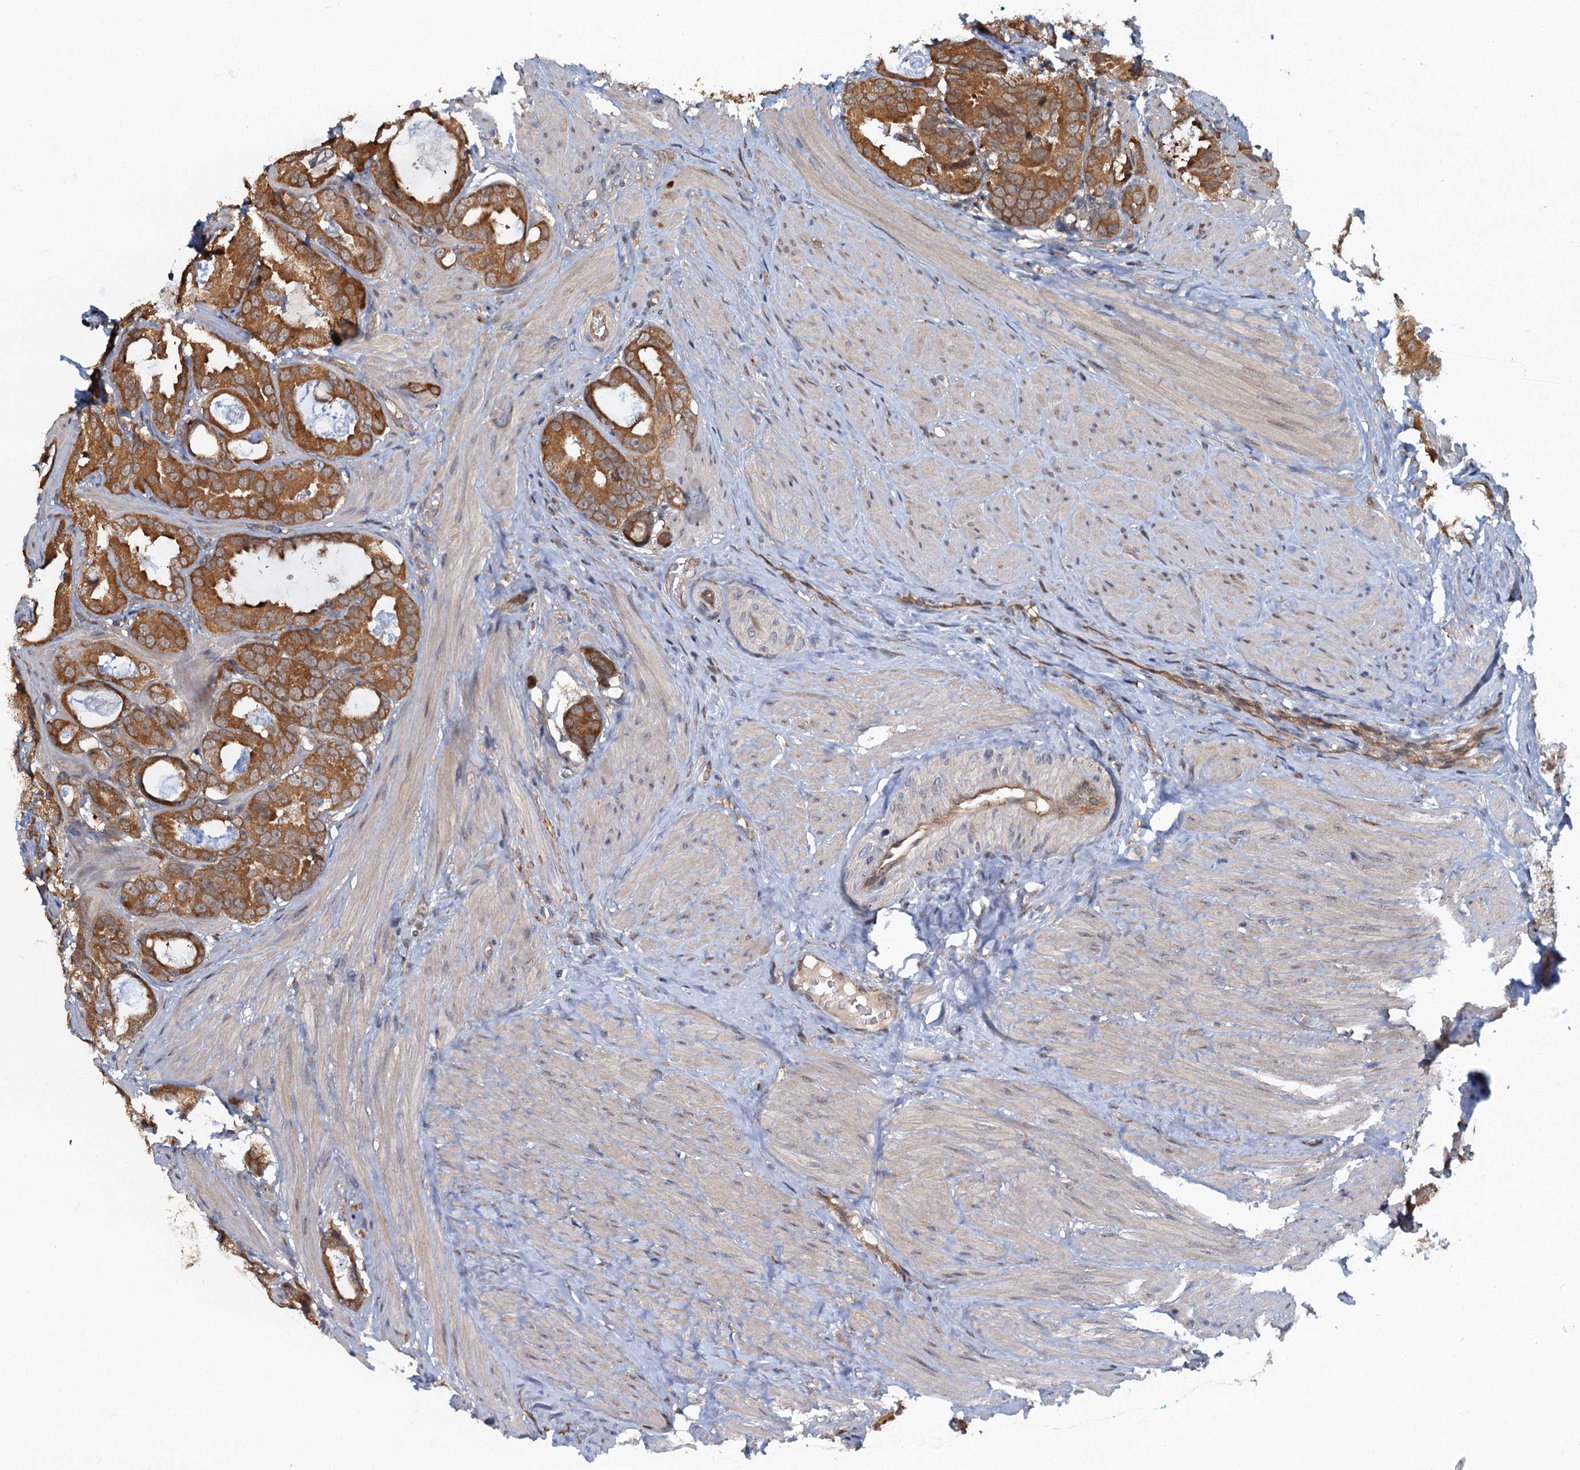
{"staining": {"intensity": "moderate", "quantity": ">75%", "location": "cytoplasmic/membranous"}, "tissue": "prostate cancer", "cell_type": "Tumor cells", "image_type": "cancer", "snomed": [{"axis": "morphology", "description": "Adenocarcinoma, Low grade"}, {"axis": "topography", "description": "Prostate"}], "caption": "A brown stain highlights moderate cytoplasmic/membranous positivity of a protein in prostate cancer tumor cells.", "gene": "TBCK", "patient": {"sex": "male", "age": 71}}